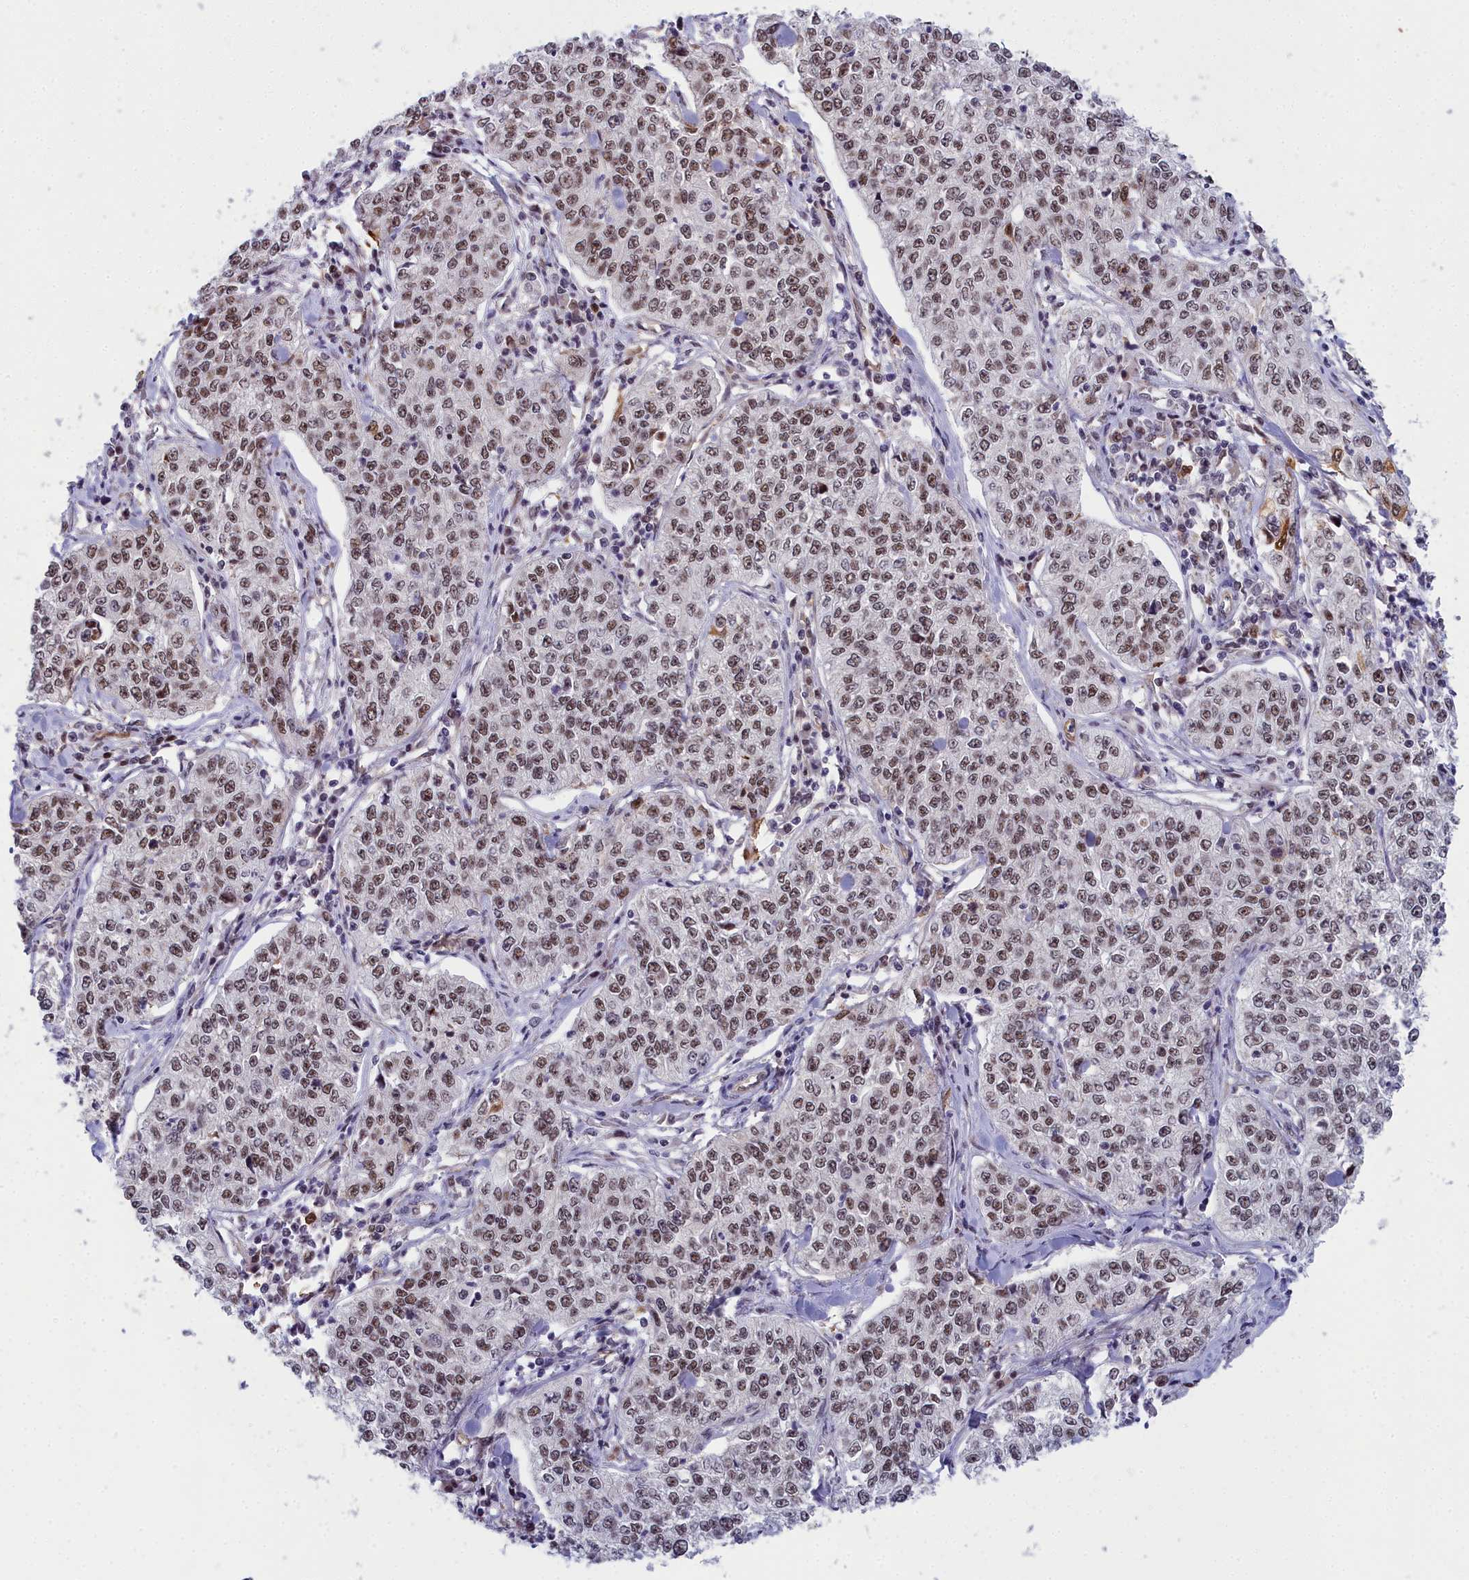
{"staining": {"intensity": "moderate", "quantity": ">75%", "location": "nuclear"}, "tissue": "cervical cancer", "cell_type": "Tumor cells", "image_type": "cancer", "snomed": [{"axis": "morphology", "description": "Squamous cell carcinoma, NOS"}, {"axis": "topography", "description": "Cervix"}], "caption": "Moderate nuclear positivity is identified in approximately >75% of tumor cells in cervical cancer. The staining is performed using DAB (3,3'-diaminobenzidine) brown chromogen to label protein expression. The nuclei are counter-stained blue using hematoxylin.", "gene": "CCDC97", "patient": {"sex": "female", "age": 35}}